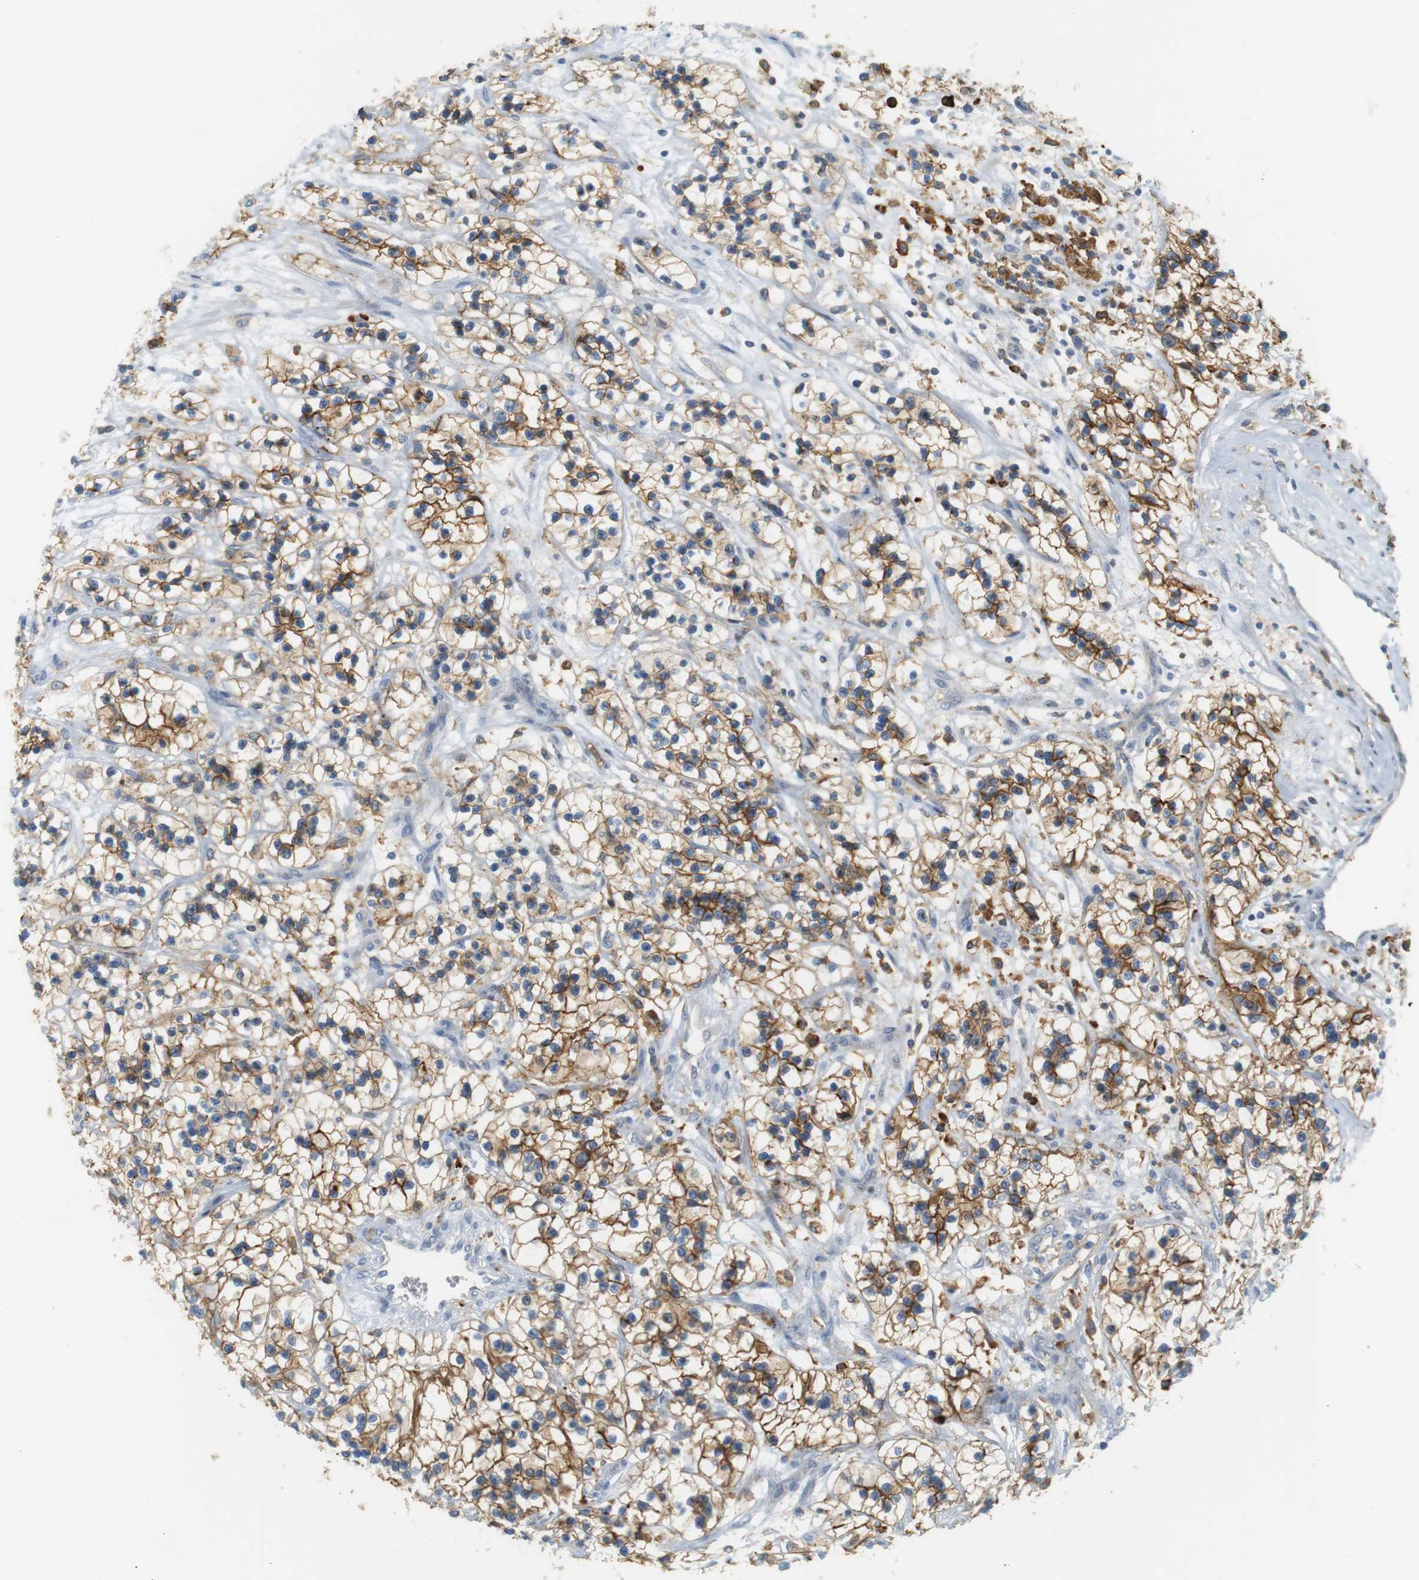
{"staining": {"intensity": "strong", "quantity": ">75%", "location": "cytoplasmic/membranous"}, "tissue": "renal cancer", "cell_type": "Tumor cells", "image_type": "cancer", "snomed": [{"axis": "morphology", "description": "Adenocarcinoma, NOS"}, {"axis": "topography", "description": "Kidney"}], "caption": "Immunohistochemistry (DAB (3,3'-diaminobenzidine)) staining of human renal cancer displays strong cytoplasmic/membranous protein staining in approximately >75% of tumor cells.", "gene": "SIRPA", "patient": {"sex": "female", "age": 57}}